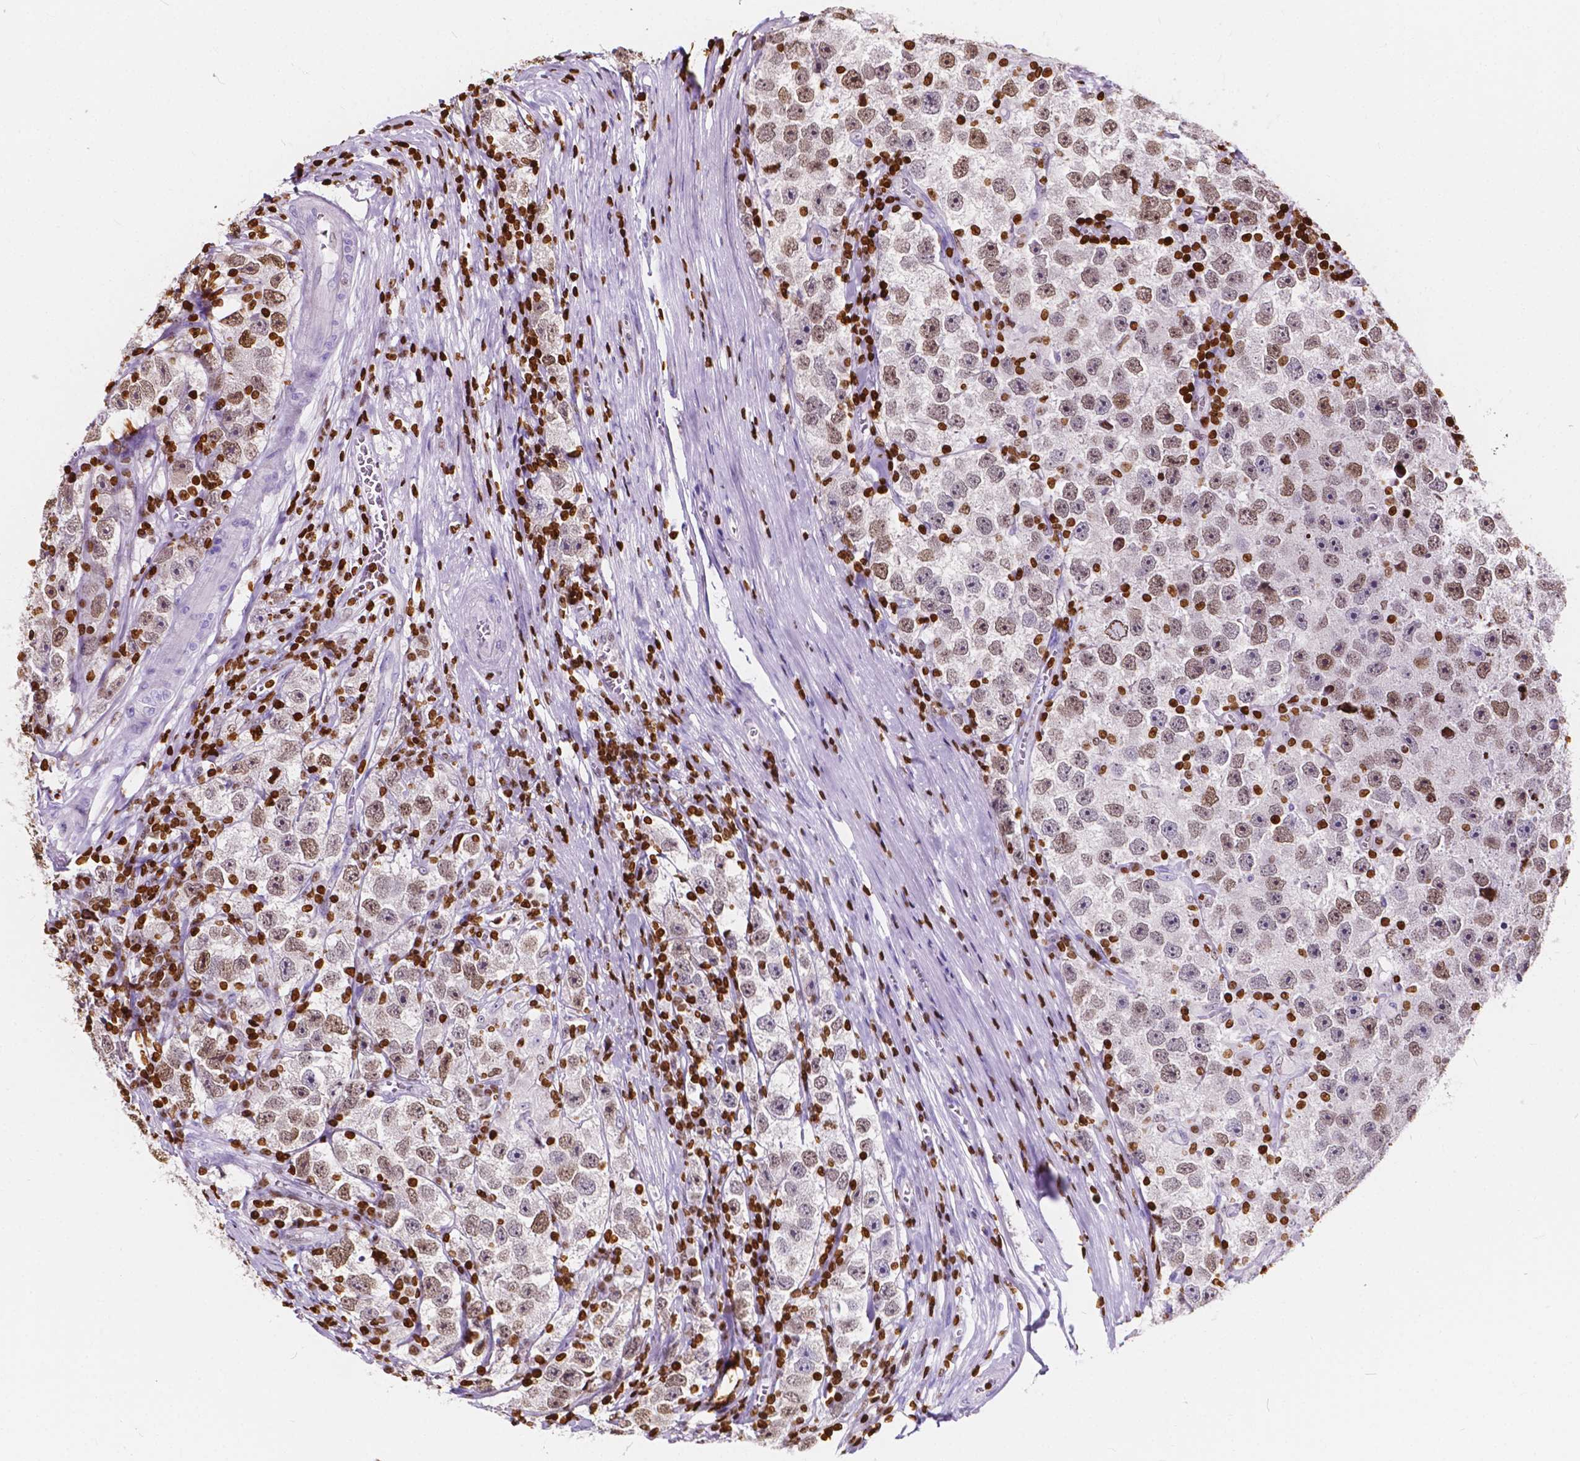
{"staining": {"intensity": "weak", "quantity": "25%-75%", "location": "nuclear"}, "tissue": "testis cancer", "cell_type": "Tumor cells", "image_type": "cancer", "snomed": [{"axis": "morphology", "description": "Seminoma, NOS"}, {"axis": "topography", "description": "Testis"}], "caption": "Immunohistochemistry staining of testis cancer (seminoma), which exhibits low levels of weak nuclear positivity in about 25%-75% of tumor cells indicating weak nuclear protein staining. The staining was performed using DAB (3,3'-diaminobenzidine) (brown) for protein detection and nuclei were counterstained in hematoxylin (blue).", "gene": "CBY3", "patient": {"sex": "male", "age": 26}}